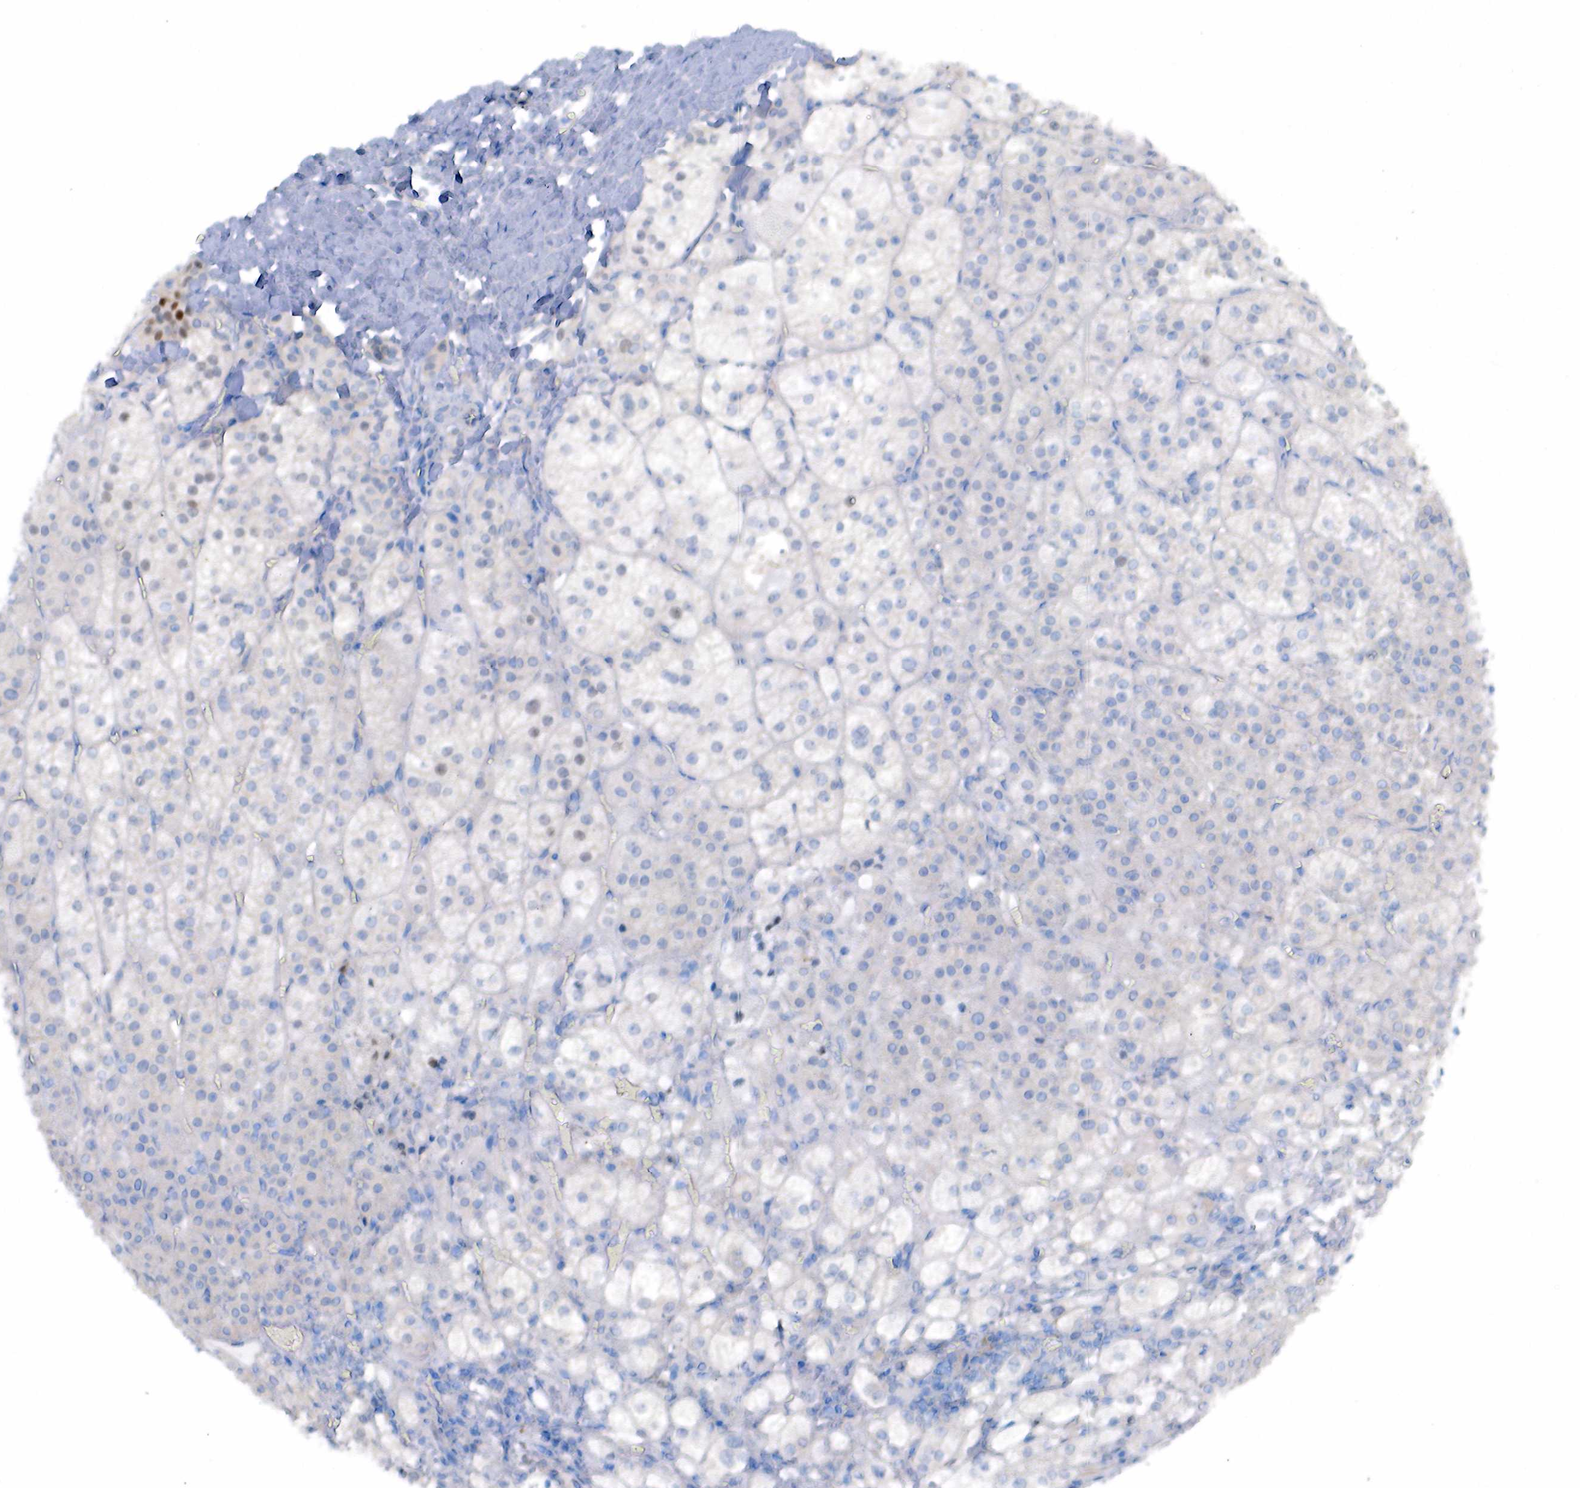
{"staining": {"intensity": "weak", "quantity": "<25%", "location": "nuclear"}, "tissue": "adrenal gland", "cell_type": "Glandular cells", "image_type": "normal", "snomed": [{"axis": "morphology", "description": "Normal tissue, NOS"}, {"axis": "topography", "description": "Adrenal gland"}], "caption": "Image shows no significant protein staining in glandular cells of benign adrenal gland. (Brightfield microscopy of DAB immunohistochemistry (IHC) at high magnification).", "gene": "PGR", "patient": {"sex": "female", "age": 60}}